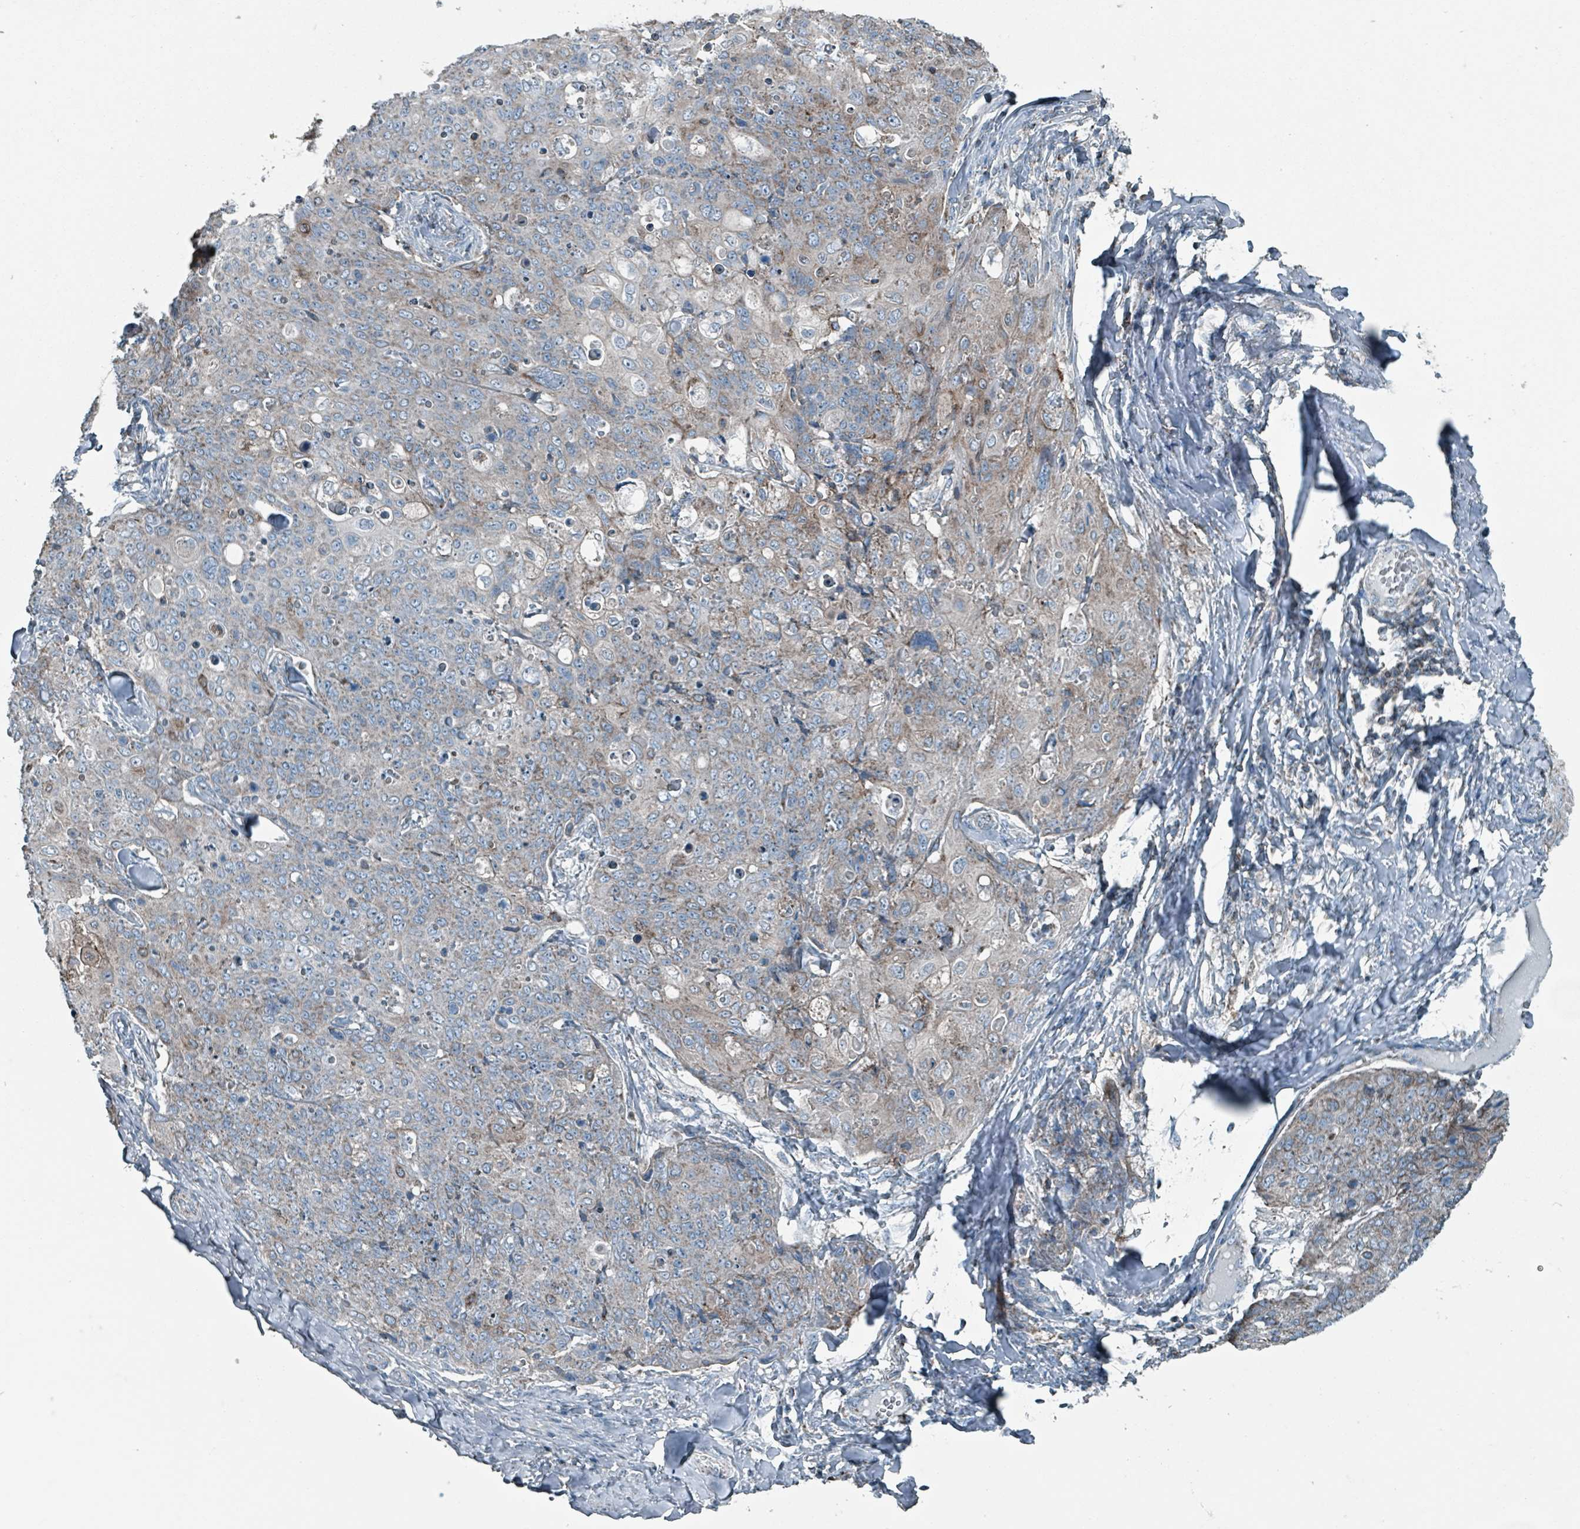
{"staining": {"intensity": "weak", "quantity": "<25%", "location": "cytoplasmic/membranous"}, "tissue": "skin cancer", "cell_type": "Tumor cells", "image_type": "cancer", "snomed": [{"axis": "morphology", "description": "Squamous cell carcinoma, NOS"}, {"axis": "topography", "description": "Skin"}, {"axis": "topography", "description": "Vulva"}], "caption": "This is an immunohistochemistry (IHC) photomicrograph of squamous cell carcinoma (skin). There is no staining in tumor cells.", "gene": "ABHD18", "patient": {"sex": "female", "age": 85}}